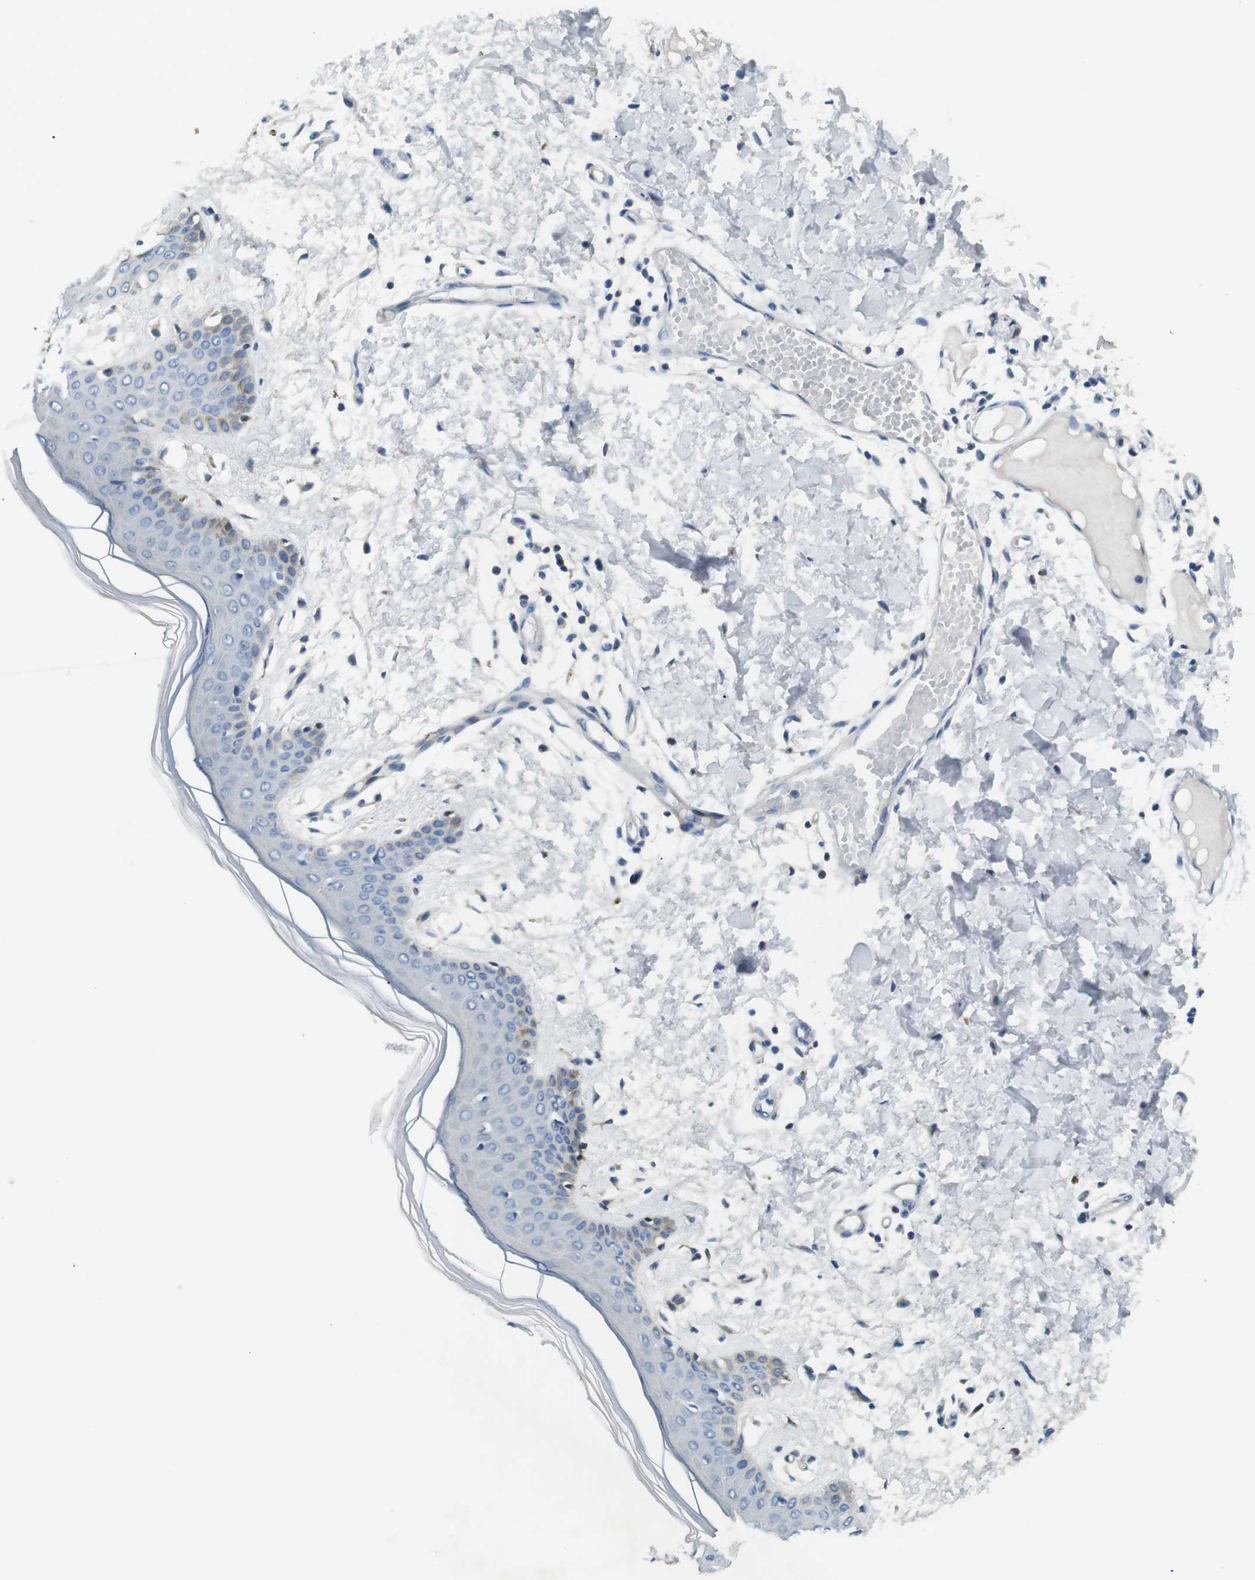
{"staining": {"intensity": "negative", "quantity": "none", "location": "none"}, "tissue": "skin", "cell_type": "Fibroblasts", "image_type": "normal", "snomed": [{"axis": "morphology", "description": "Normal tissue, NOS"}, {"axis": "topography", "description": "Skin"}], "caption": "Immunohistochemical staining of unremarkable human skin exhibits no significant staining in fibroblasts. (DAB IHC visualized using brightfield microscopy, high magnification).", "gene": "PHLDA1", "patient": {"sex": "male", "age": 53}}